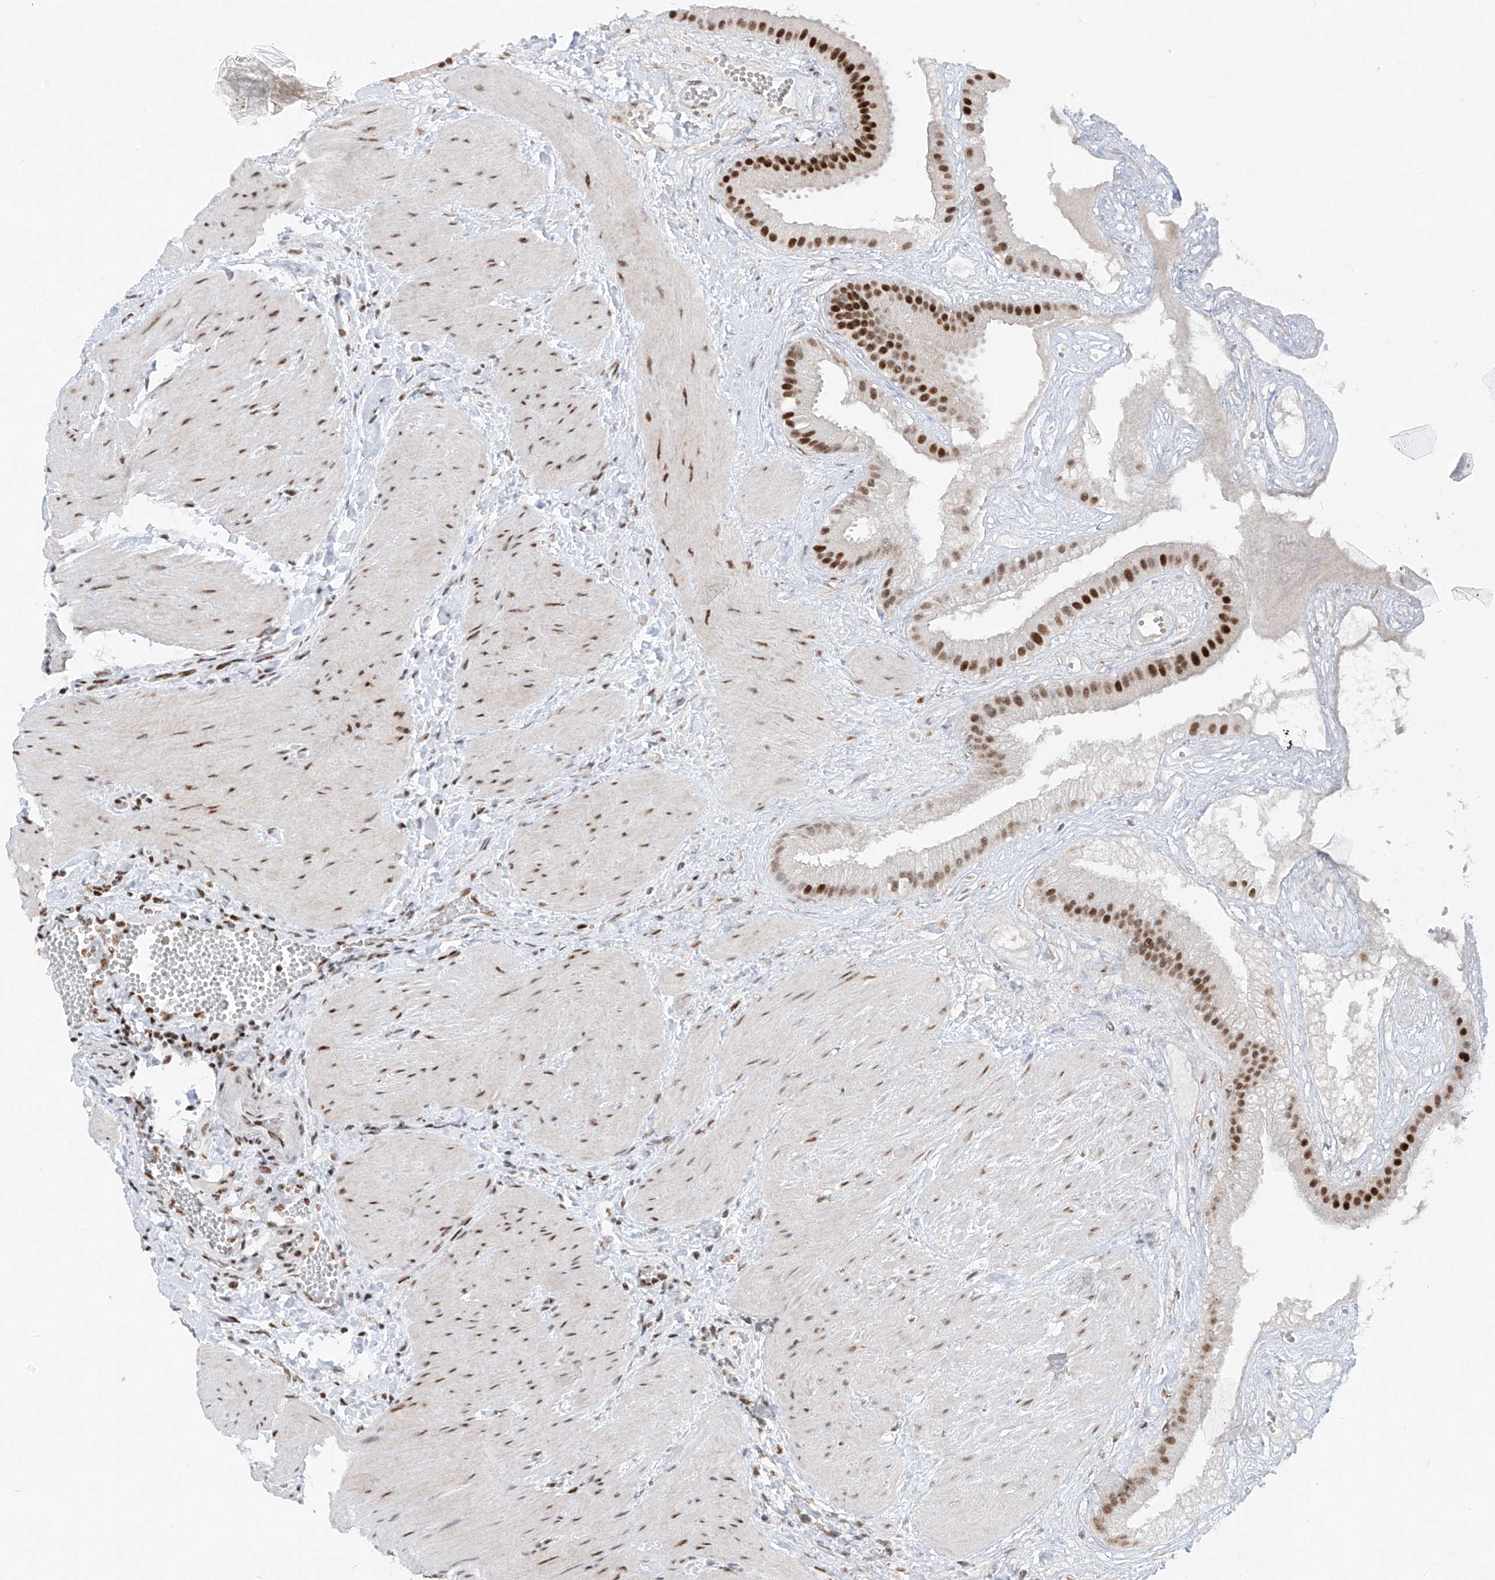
{"staining": {"intensity": "strong", "quantity": ">75%", "location": "nuclear"}, "tissue": "gallbladder", "cell_type": "Glandular cells", "image_type": "normal", "snomed": [{"axis": "morphology", "description": "Normal tissue, NOS"}, {"axis": "topography", "description": "Gallbladder"}], "caption": "Immunohistochemistry staining of benign gallbladder, which displays high levels of strong nuclear expression in approximately >75% of glandular cells indicating strong nuclear protein positivity. The staining was performed using DAB (3,3'-diaminobenzidine) (brown) for protein detection and nuclei were counterstained in hematoxylin (blue).", "gene": "TAF4", "patient": {"sex": "male", "age": 55}}